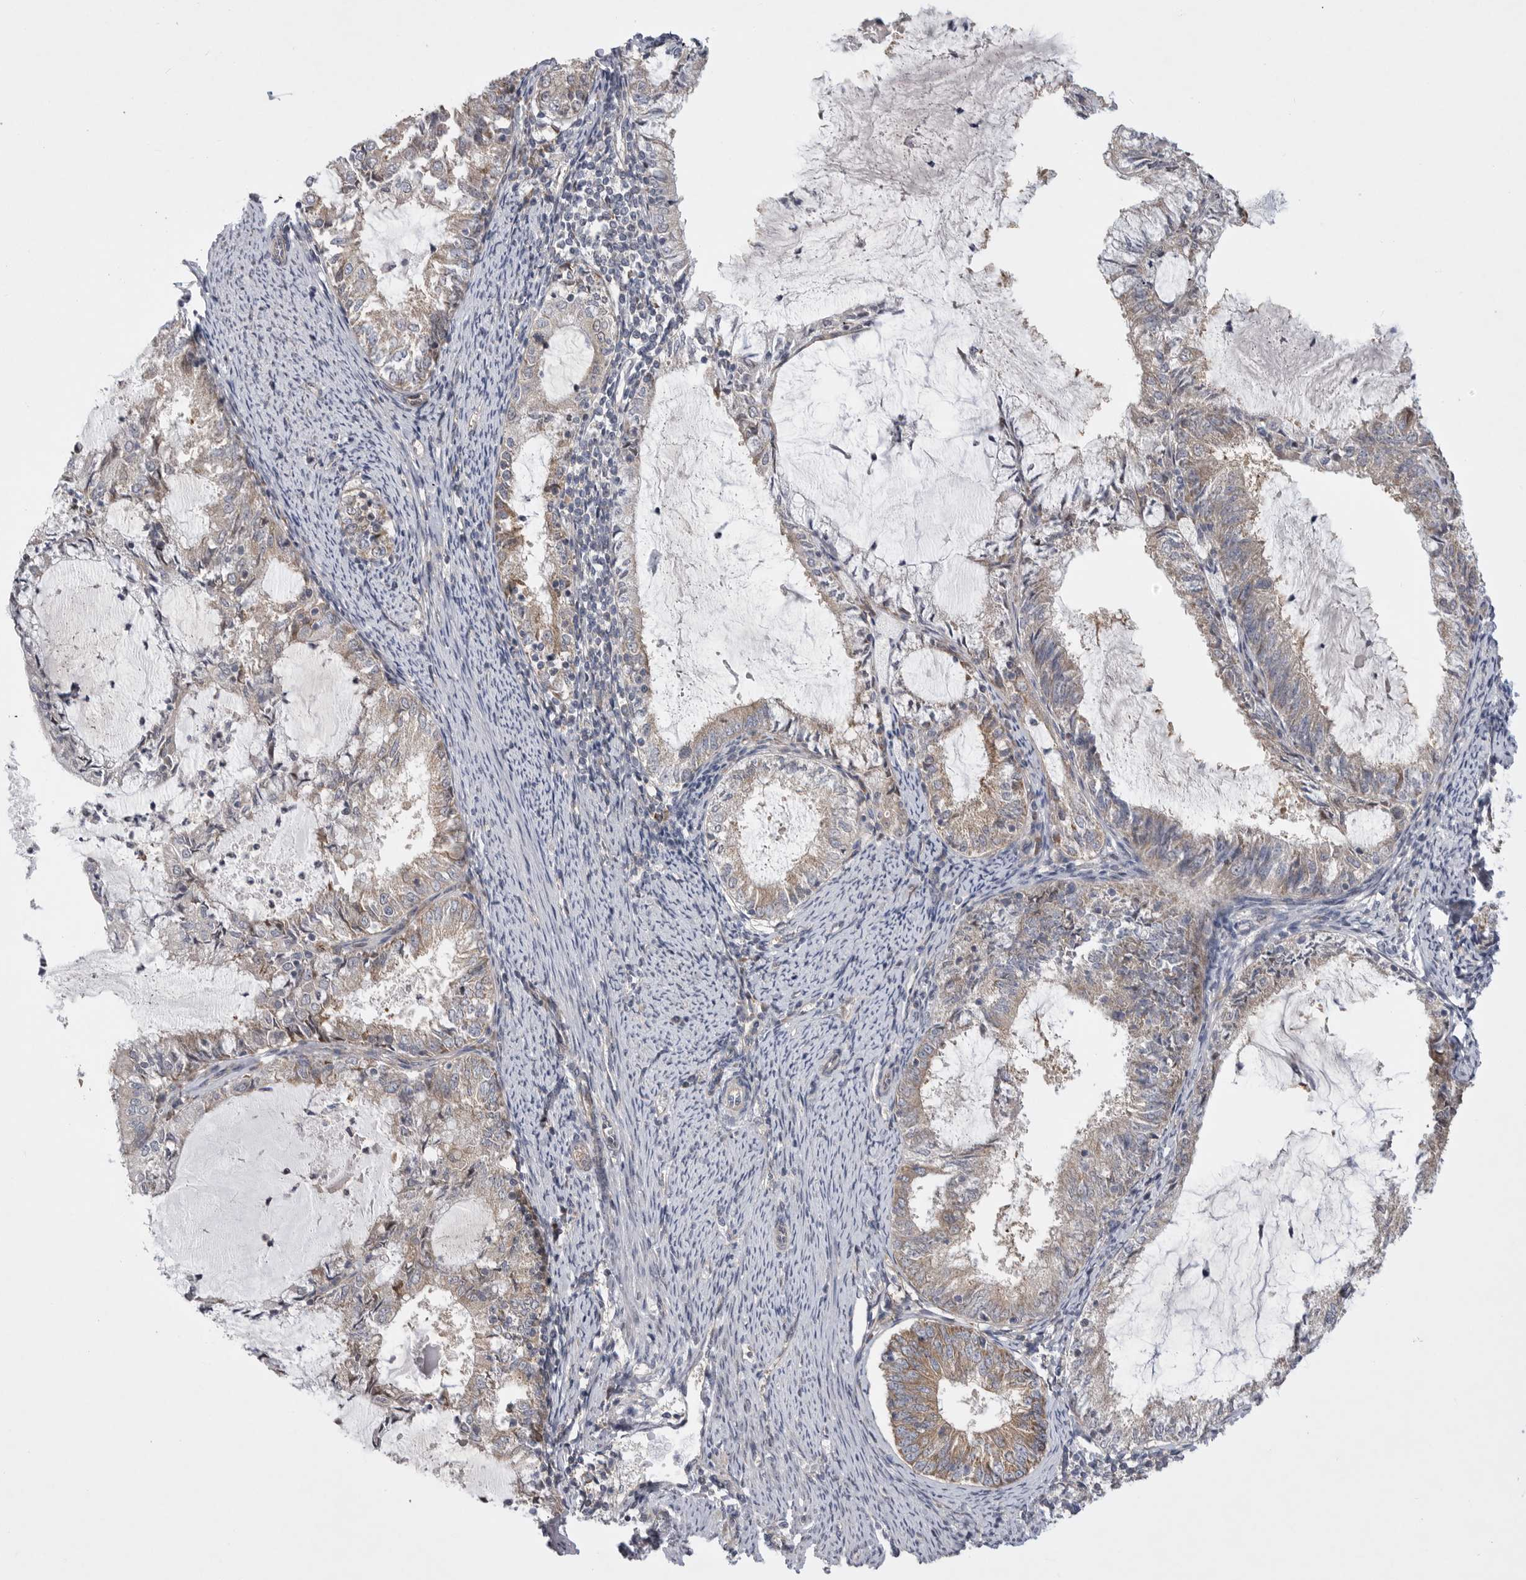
{"staining": {"intensity": "moderate", "quantity": "<25%", "location": "cytoplasmic/membranous"}, "tissue": "endometrial cancer", "cell_type": "Tumor cells", "image_type": "cancer", "snomed": [{"axis": "morphology", "description": "Adenocarcinoma, NOS"}, {"axis": "topography", "description": "Endometrium"}], "caption": "Immunohistochemistry of human endometrial adenocarcinoma displays low levels of moderate cytoplasmic/membranous staining in approximately <25% of tumor cells.", "gene": "FBXO43", "patient": {"sex": "female", "age": 57}}